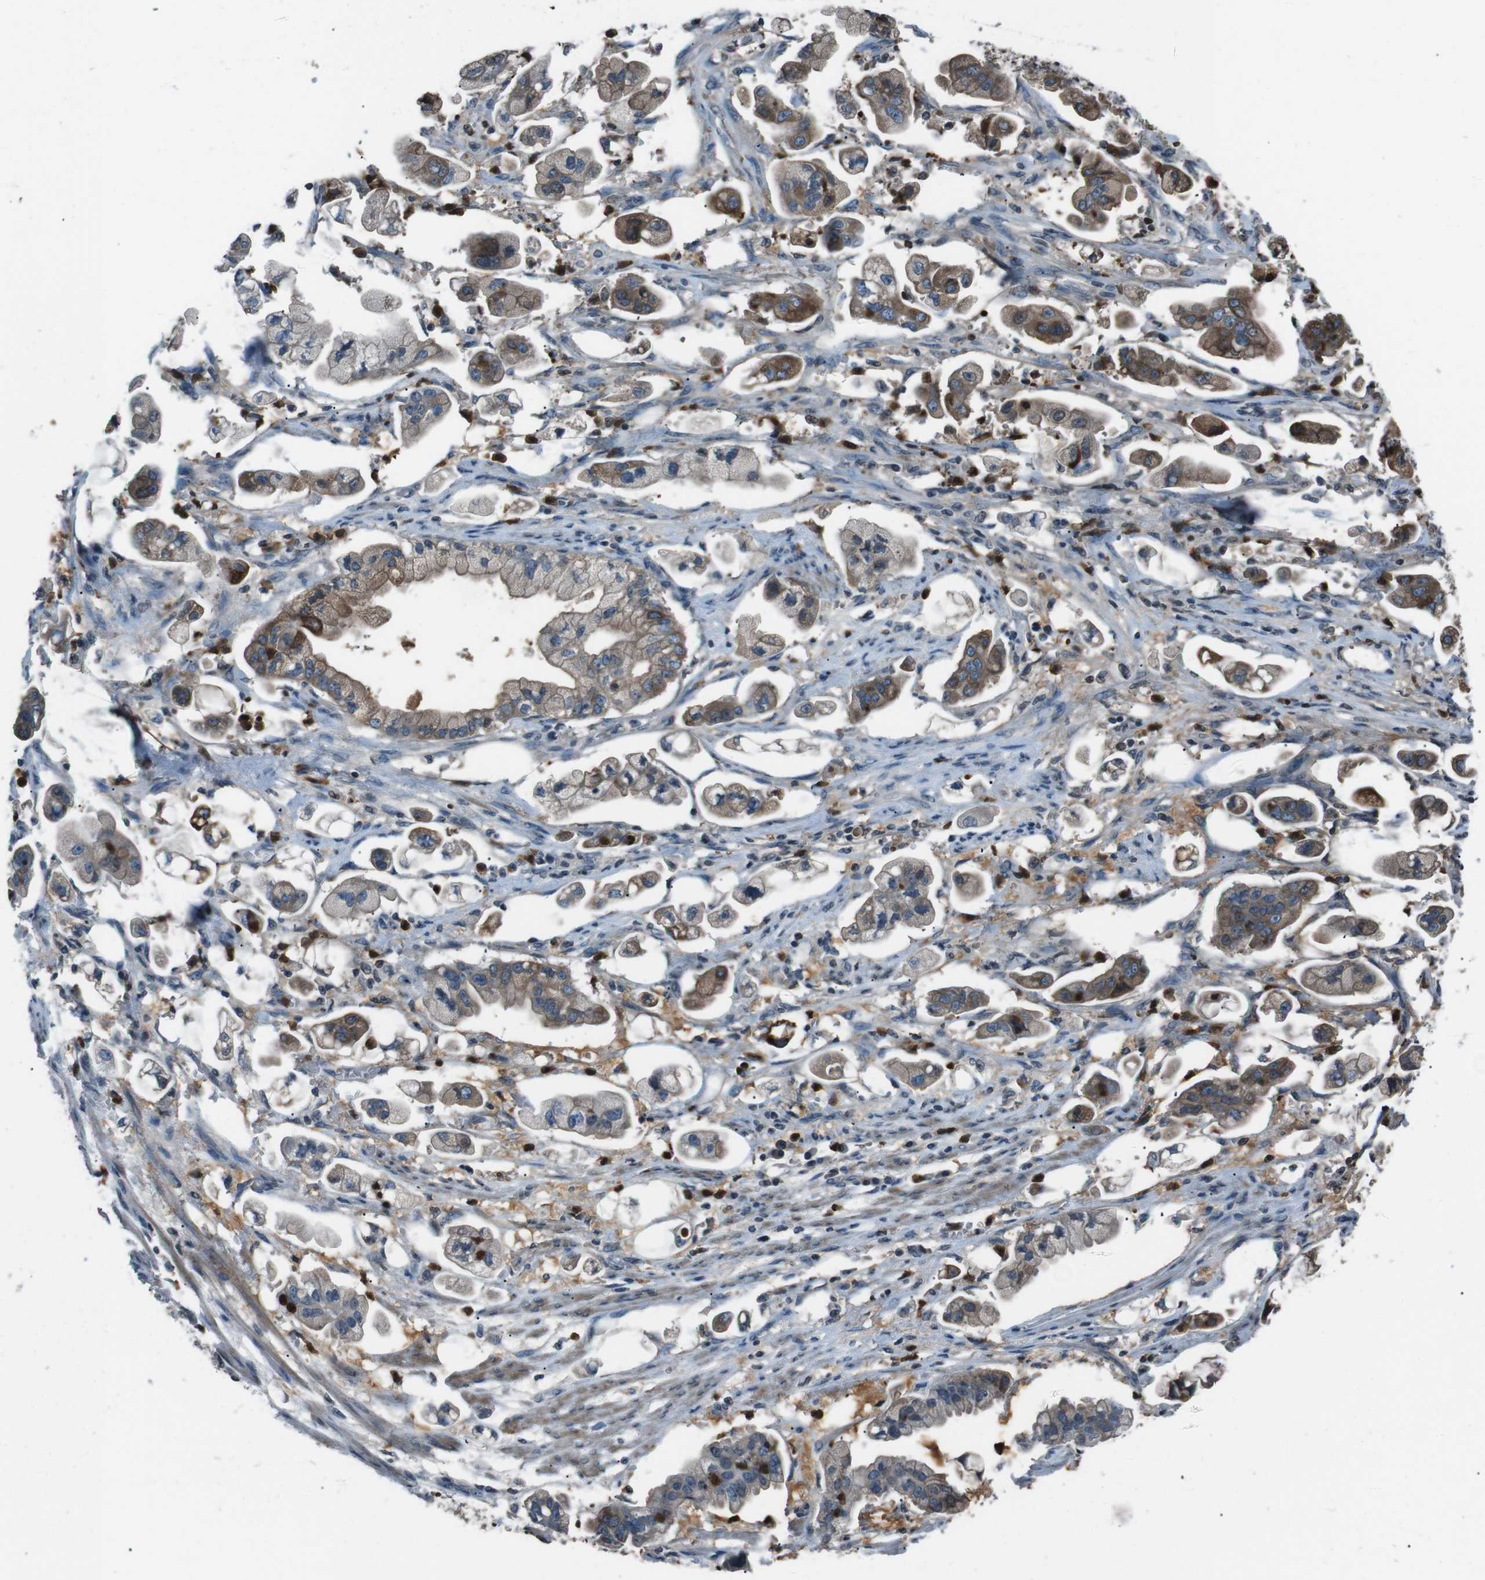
{"staining": {"intensity": "moderate", "quantity": ">75%", "location": "cytoplasmic/membranous"}, "tissue": "stomach cancer", "cell_type": "Tumor cells", "image_type": "cancer", "snomed": [{"axis": "morphology", "description": "Adenocarcinoma, NOS"}, {"axis": "topography", "description": "Stomach"}], "caption": "The photomicrograph displays a brown stain indicating the presence of a protein in the cytoplasmic/membranous of tumor cells in adenocarcinoma (stomach). (brown staining indicates protein expression, while blue staining denotes nuclei).", "gene": "UGT1A6", "patient": {"sex": "male", "age": 62}}